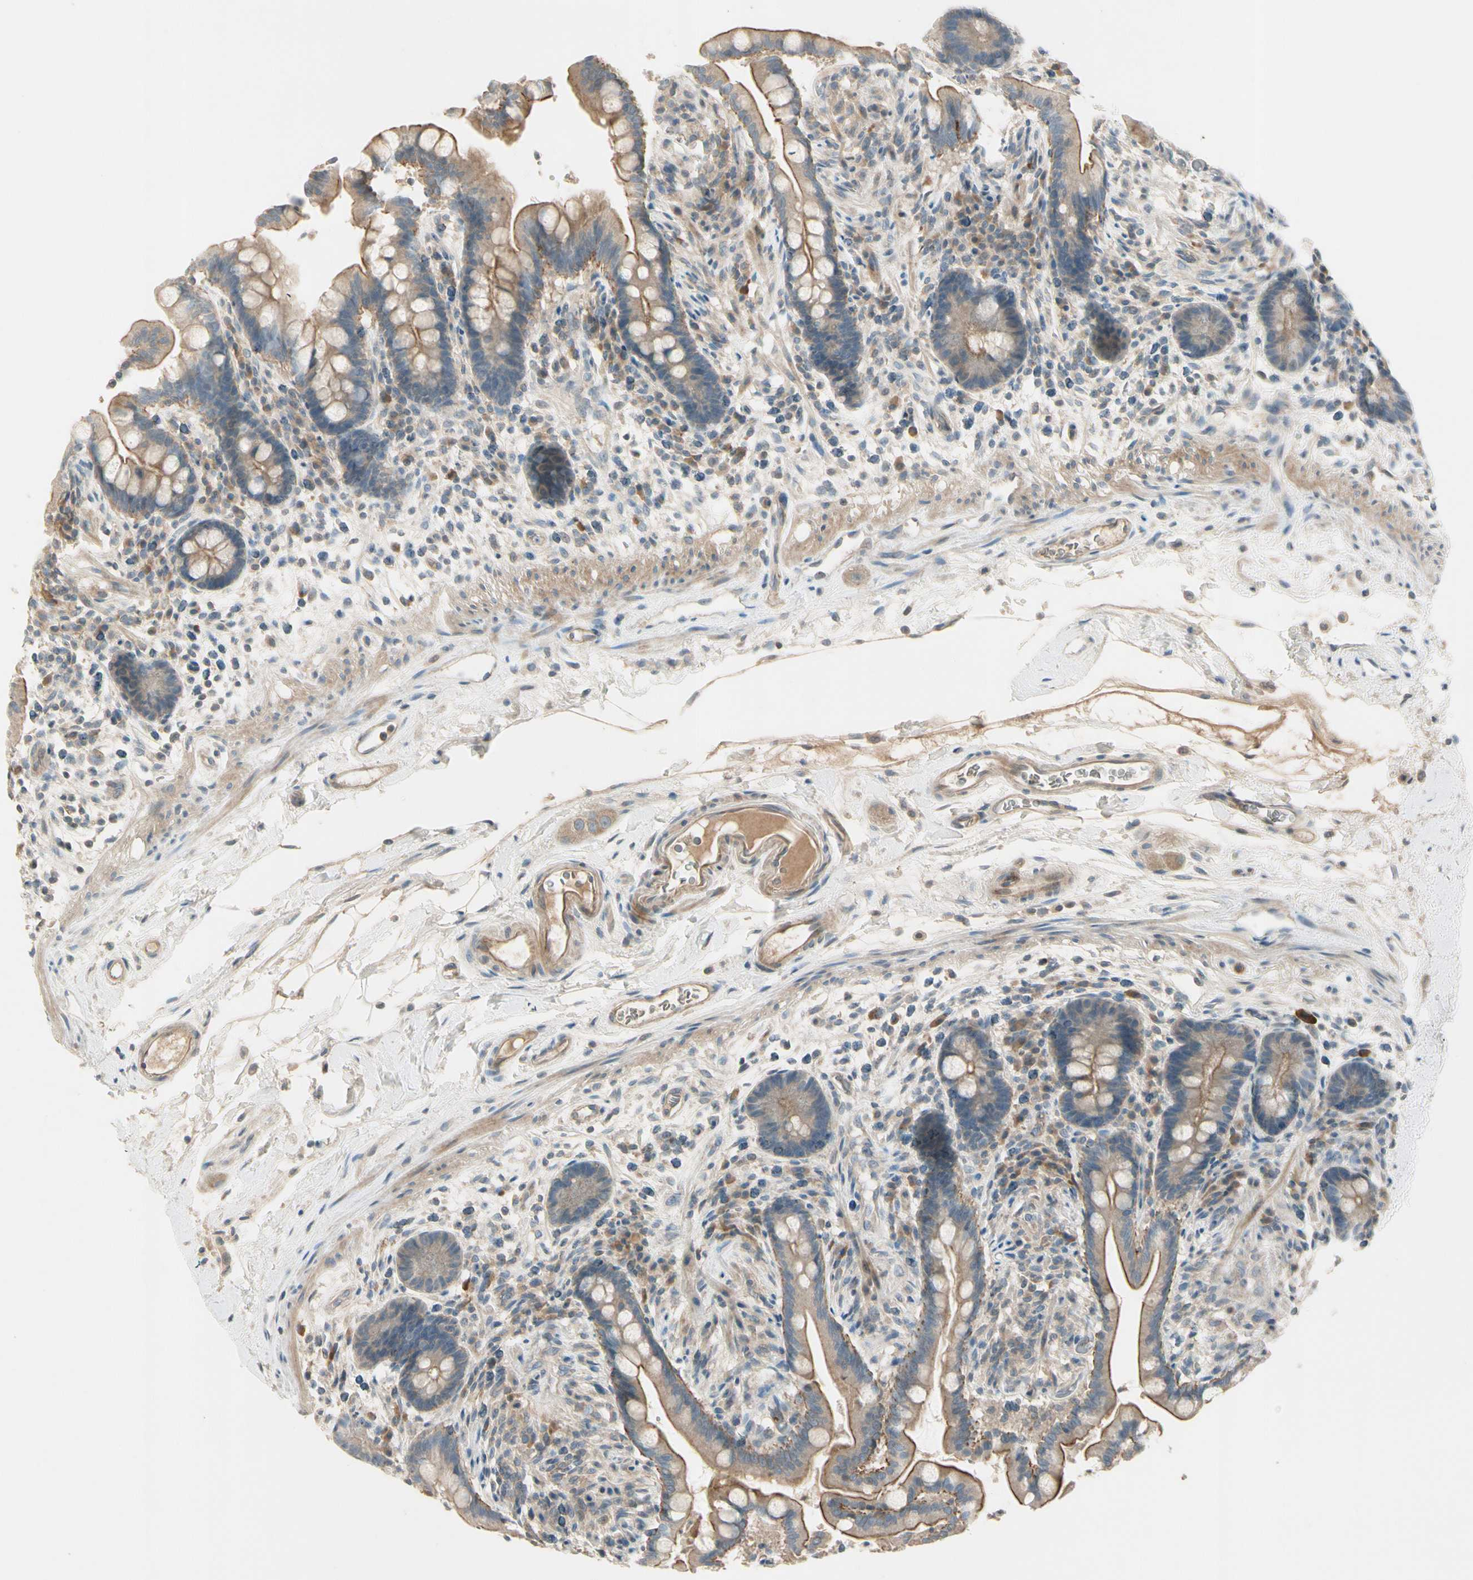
{"staining": {"intensity": "moderate", "quantity": ">75%", "location": "cytoplasmic/membranous"}, "tissue": "colon", "cell_type": "Endothelial cells", "image_type": "normal", "snomed": [{"axis": "morphology", "description": "Normal tissue, NOS"}, {"axis": "topography", "description": "Colon"}], "caption": "Moderate cytoplasmic/membranous staining is seen in approximately >75% of endothelial cells in benign colon. Ihc stains the protein in brown and the nuclei are stained blue.", "gene": "PPP3CB", "patient": {"sex": "male", "age": 73}}